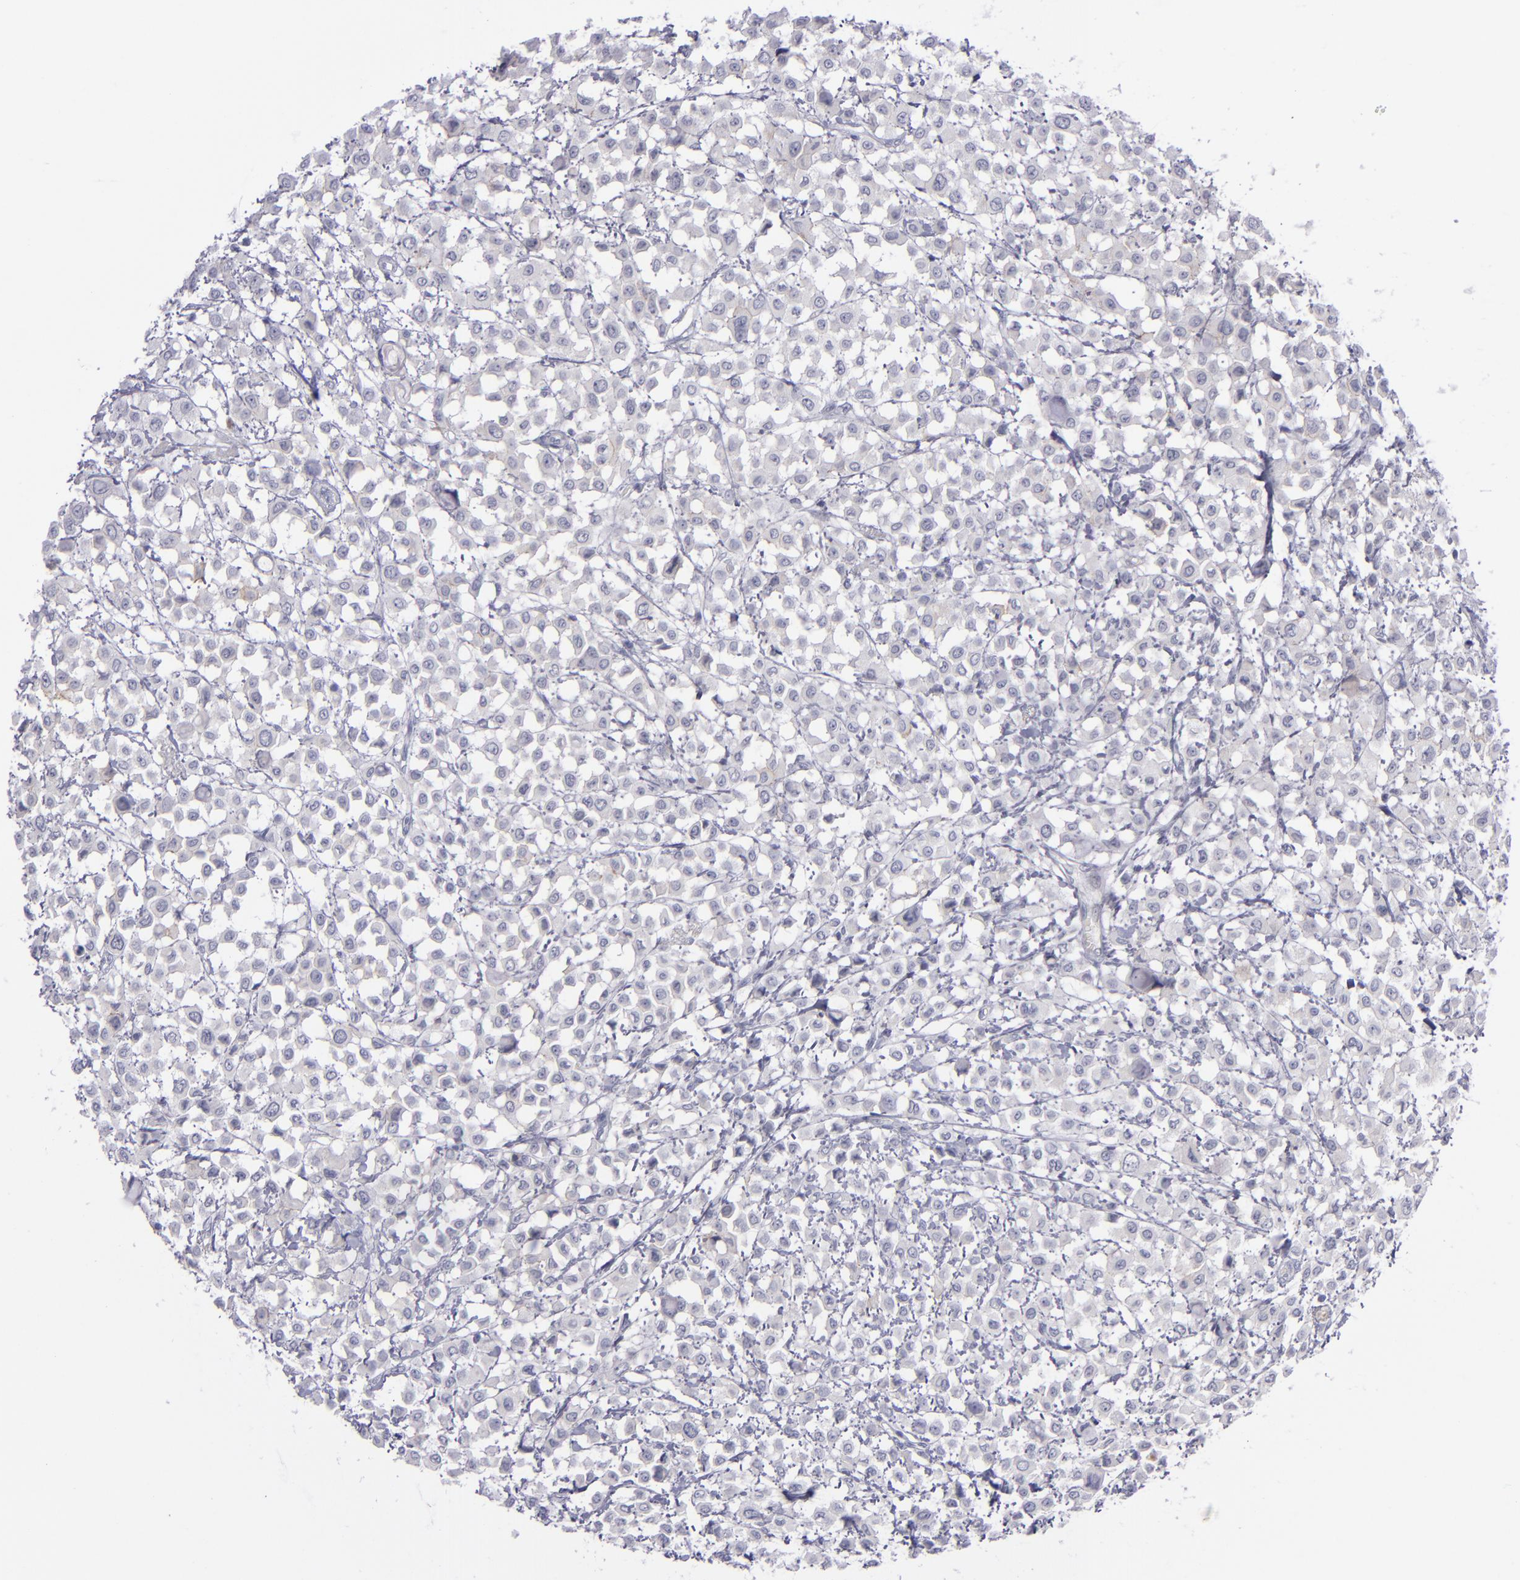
{"staining": {"intensity": "negative", "quantity": "none", "location": "none"}, "tissue": "breast cancer", "cell_type": "Tumor cells", "image_type": "cancer", "snomed": [{"axis": "morphology", "description": "Lobular carcinoma"}, {"axis": "topography", "description": "Breast"}], "caption": "The immunohistochemistry photomicrograph has no significant staining in tumor cells of breast cancer (lobular carcinoma) tissue.", "gene": "ITGB4", "patient": {"sex": "female", "age": 85}}